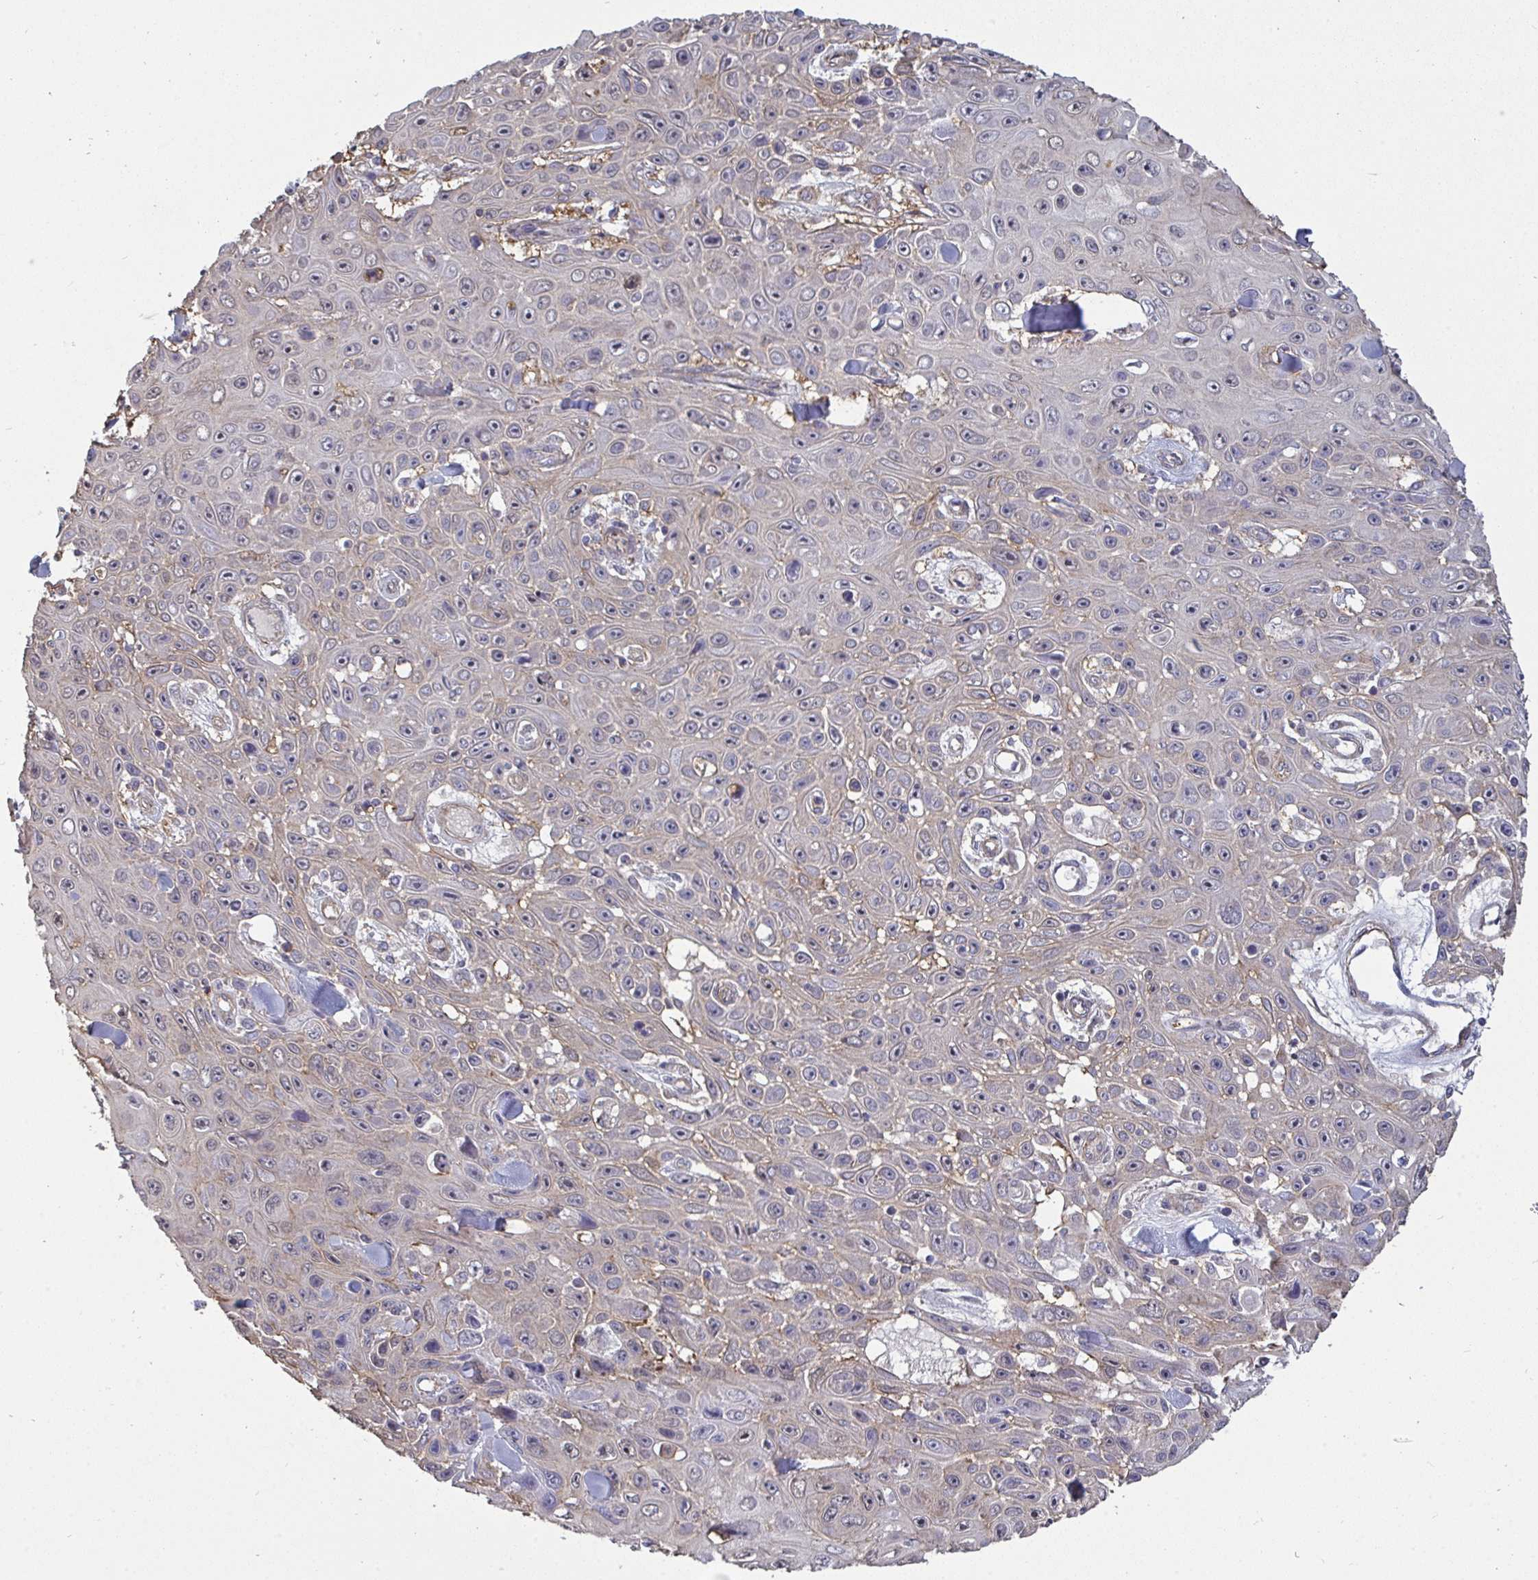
{"staining": {"intensity": "negative", "quantity": "none", "location": "none"}, "tissue": "skin cancer", "cell_type": "Tumor cells", "image_type": "cancer", "snomed": [{"axis": "morphology", "description": "Squamous cell carcinoma, NOS"}, {"axis": "topography", "description": "Skin"}], "caption": "Micrograph shows no significant protein expression in tumor cells of skin squamous cell carcinoma.", "gene": "ISCU", "patient": {"sex": "male", "age": 82}}